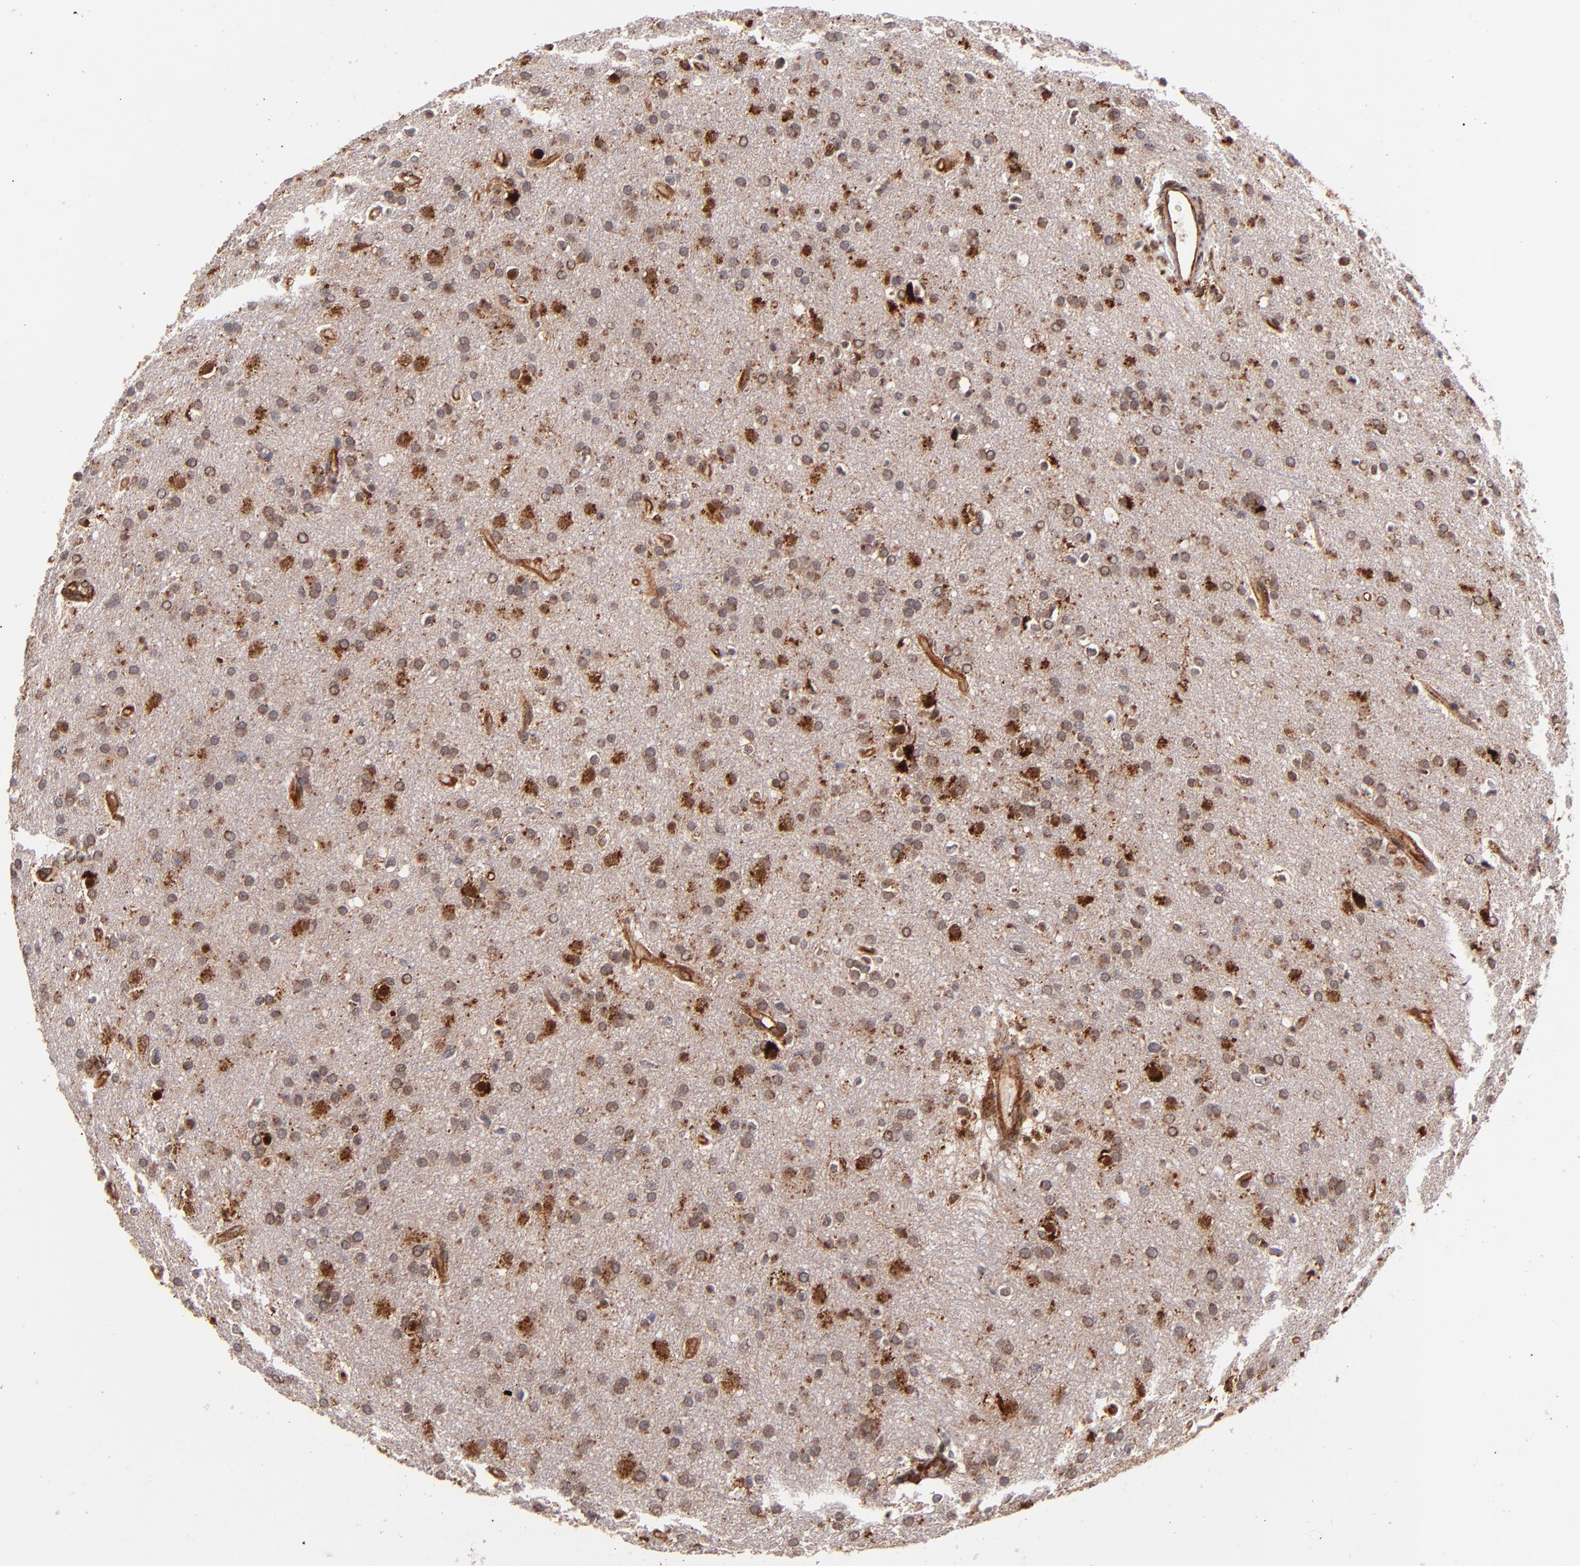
{"staining": {"intensity": "moderate", "quantity": "25%-75%", "location": "cytoplasmic/membranous,nuclear"}, "tissue": "glioma", "cell_type": "Tumor cells", "image_type": "cancer", "snomed": [{"axis": "morphology", "description": "Glioma, malignant, High grade"}, {"axis": "topography", "description": "Brain"}], "caption": "Immunohistochemistry (IHC) of human glioma displays medium levels of moderate cytoplasmic/membranous and nuclear positivity in about 25%-75% of tumor cells. The staining was performed using DAB to visualize the protein expression in brown, while the nuclei were stained in blue with hematoxylin (Magnification: 20x).", "gene": "STX8", "patient": {"sex": "male", "age": 33}}